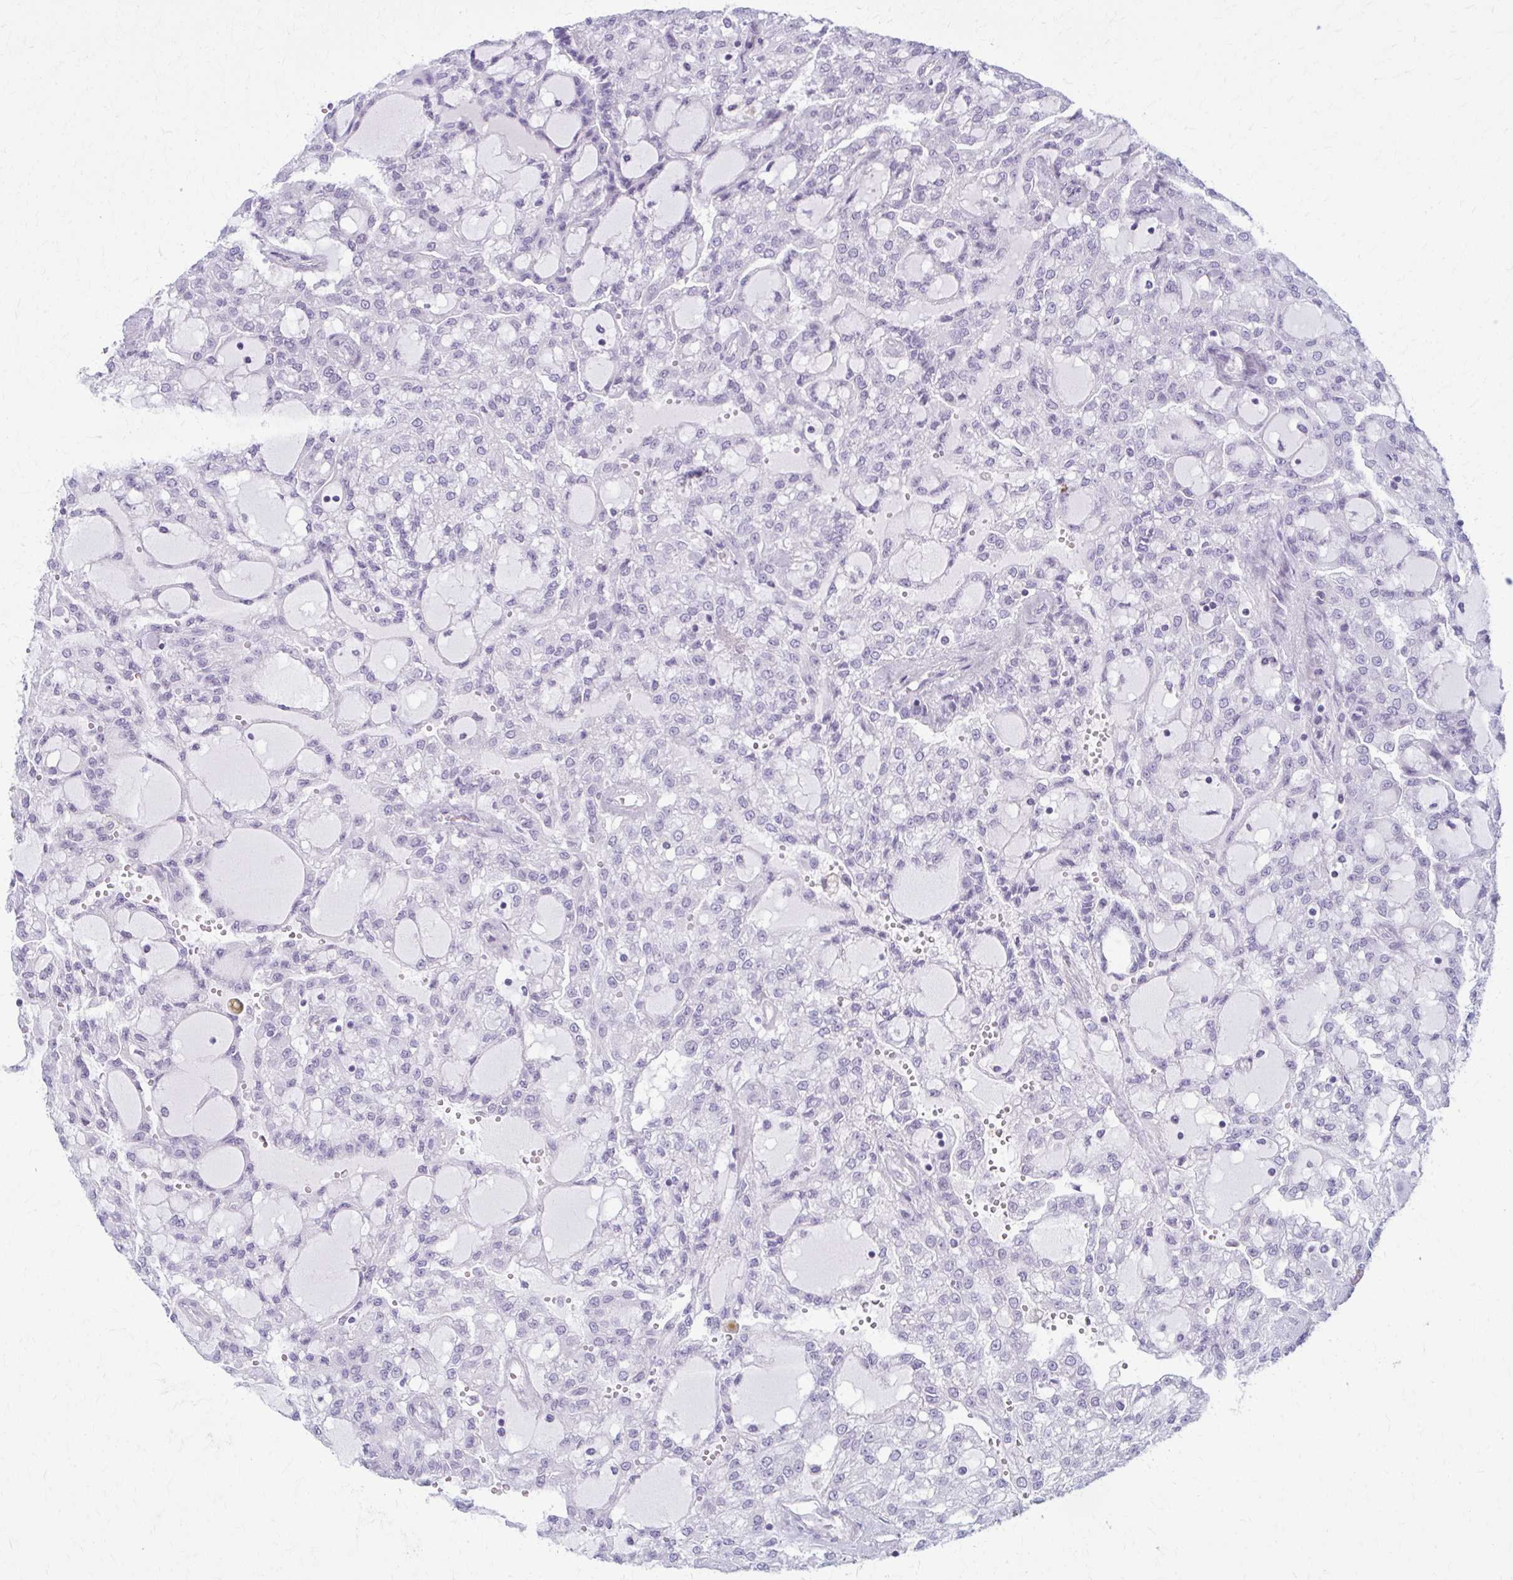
{"staining": {"intensity": "negative", "quantity": "none", "location": "none"}, "tissue": "renal cancer", "cell_type": "Tumor cells", "image_type": "cancer", "snomed": [{"axis": "morphology", "description": "Adenocarcinoma, NOS"}, {"axis": "topography", "description": "Kidney"}], "caption": "This is a photomicrograph of immunohistochemistry (IHC) staining of renal cancer (adenocarcinoma), which shows no positivity in tumor cells.", "gene": "CD38", "patient": {"sex": "male", "age": 63}}